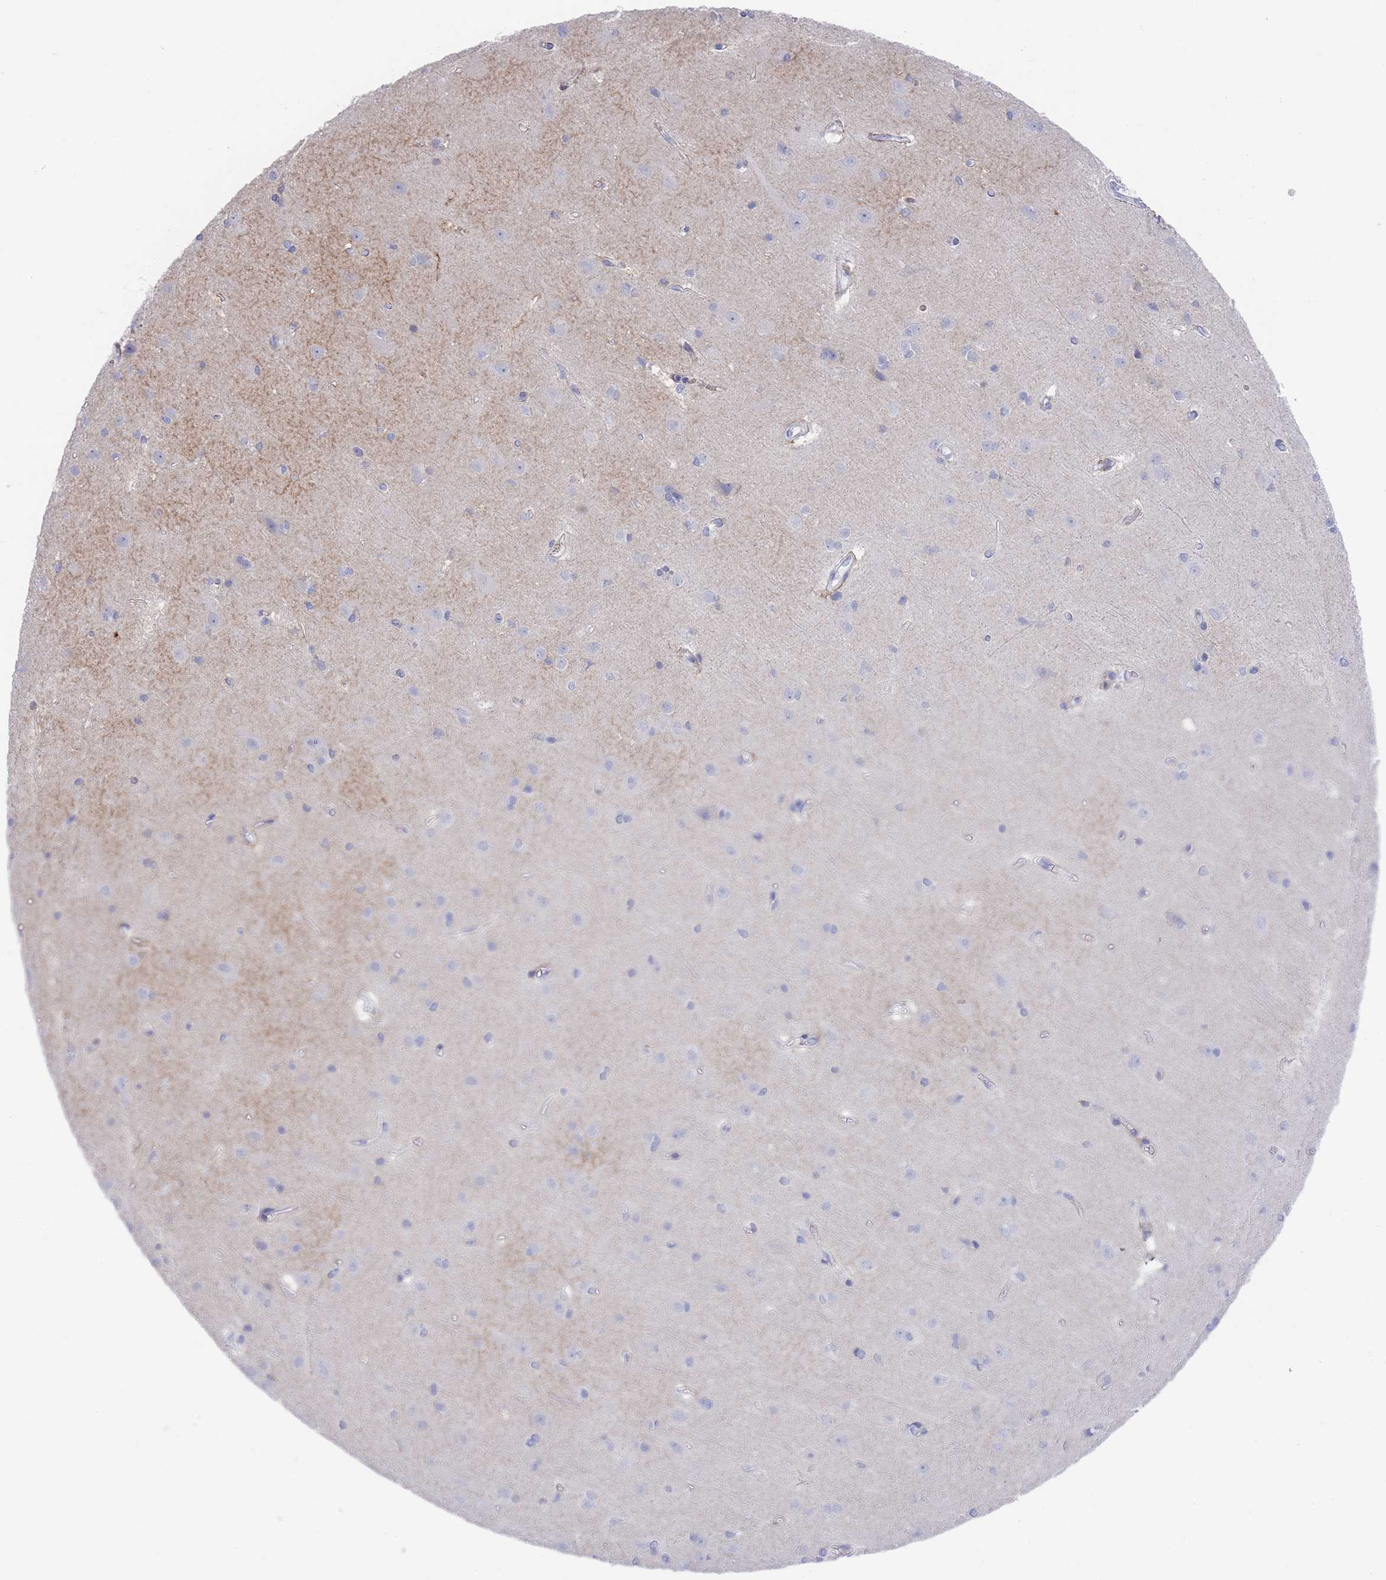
{"staining": {"intensity": "negative", "quantity": "none", "location": "none"}, "tissue": "cerebral cortex", "cell_type": "Endothelial cells", "image_type": "normal", "snomed": [{"axis": "morphology", "description": "Normal tissue, NOS"}, {"axis": "topography", "description": "Cerebral cortex"}], "caption": "The photomicrograph shows no staining of endothelial cells in benign cerebral cortex.", "gene": "RAB2B", "patient": {"sex": "male", "age": 37}}